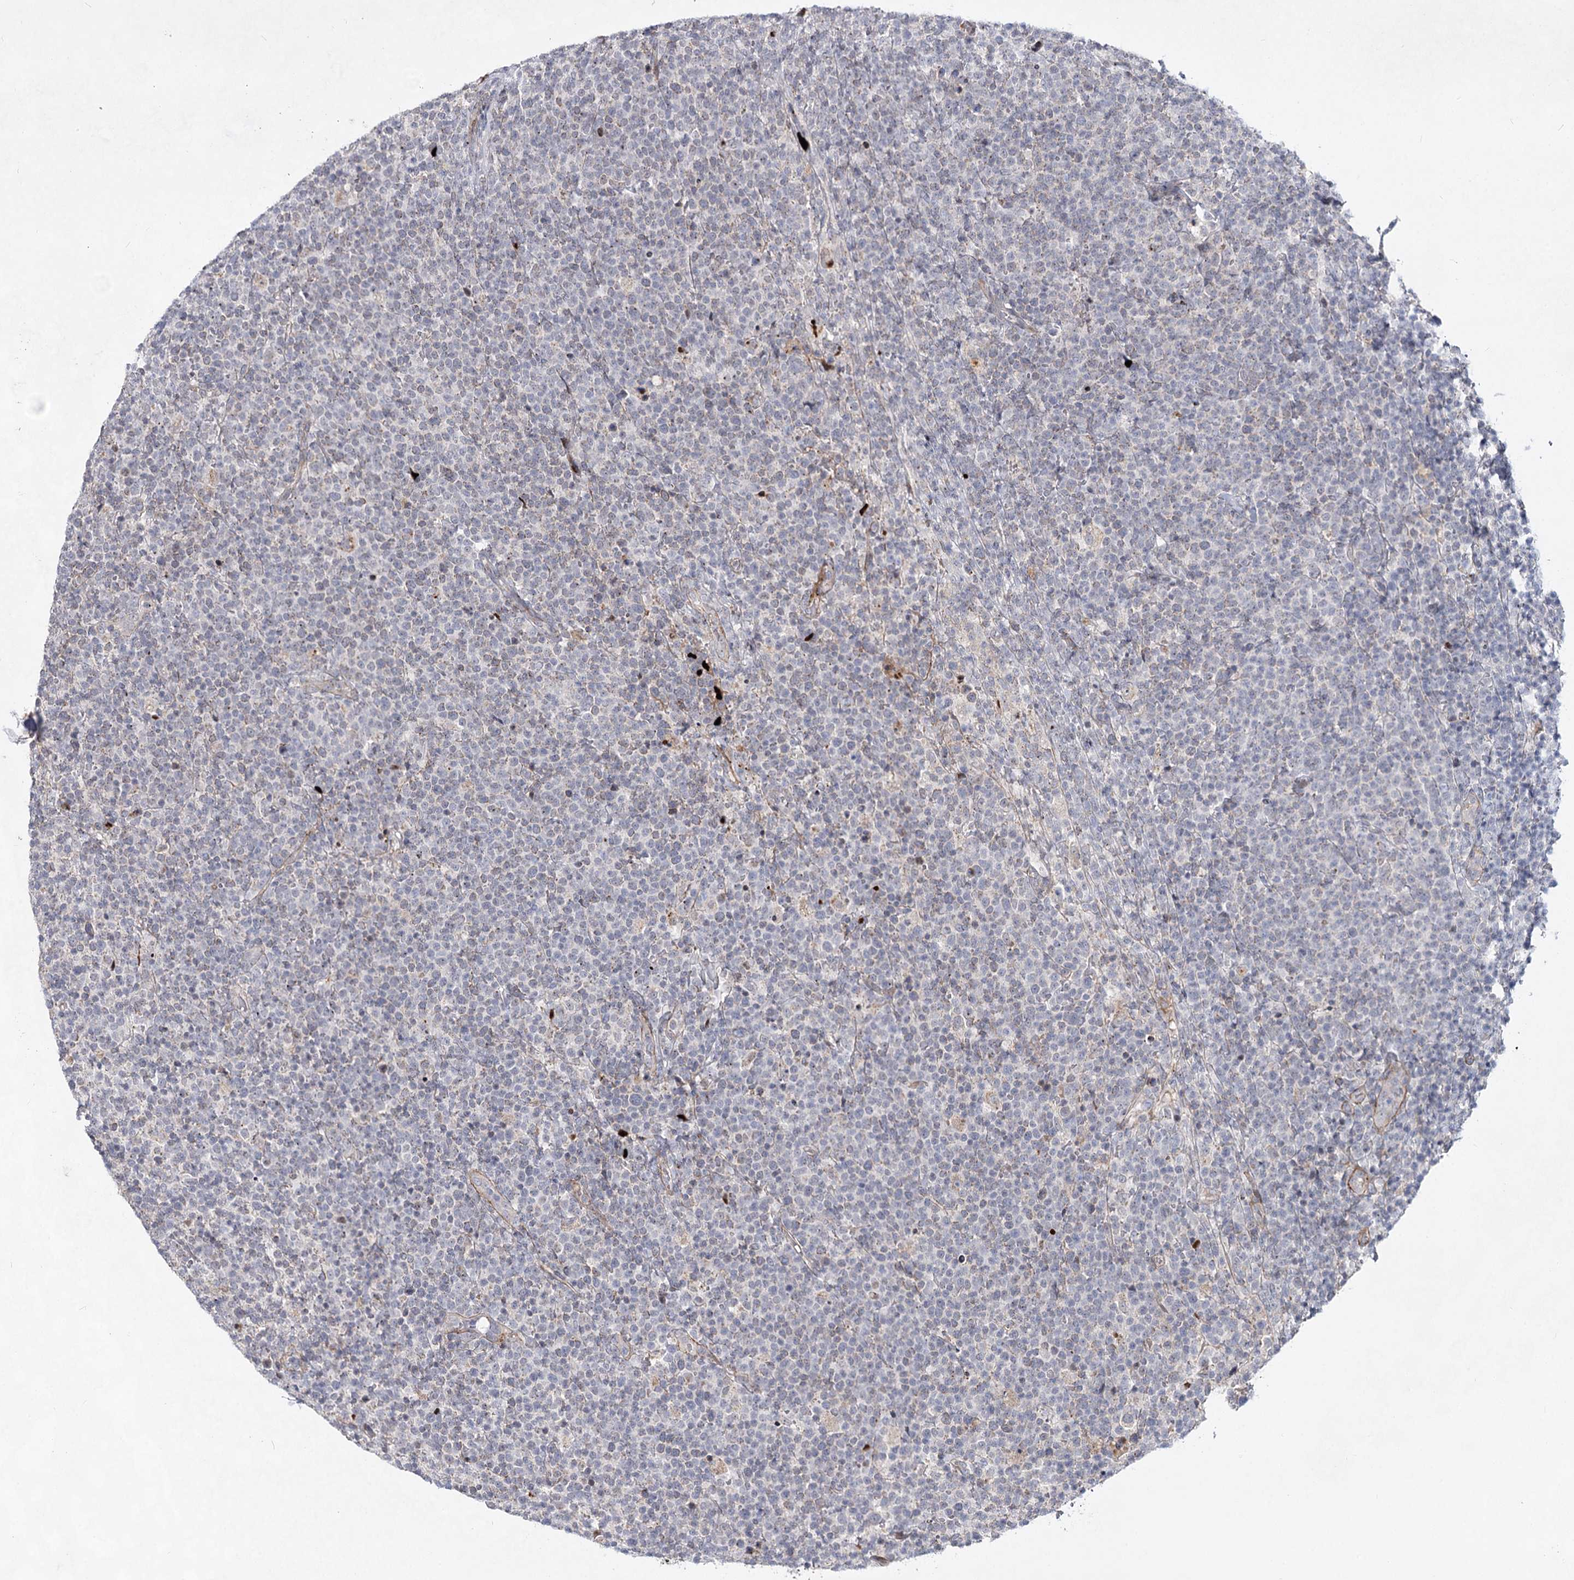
{"staining": {"intensity": "negative", "quantity": "none", "location": "none"}, "tissue": "lymphoma", "cell_type": "Tumor cells", "image_type": "cancer", "snomed": [{"axis": "morphology", "description": "Malignant lymphoma, non-Hodgkin's type, High grade"}, {"axis": "topography", "description": "Lymph node"}], "caption": "The image displays no staining of tumor cells in high-grade malignant lymphoma, non-Hodgkin's type. The staining is performed using DAB brown chromogen with nuclei counter-stained in using hematoxylin.", "gene": "ATL2", "patient": {"sex": "male", "age": 61}}